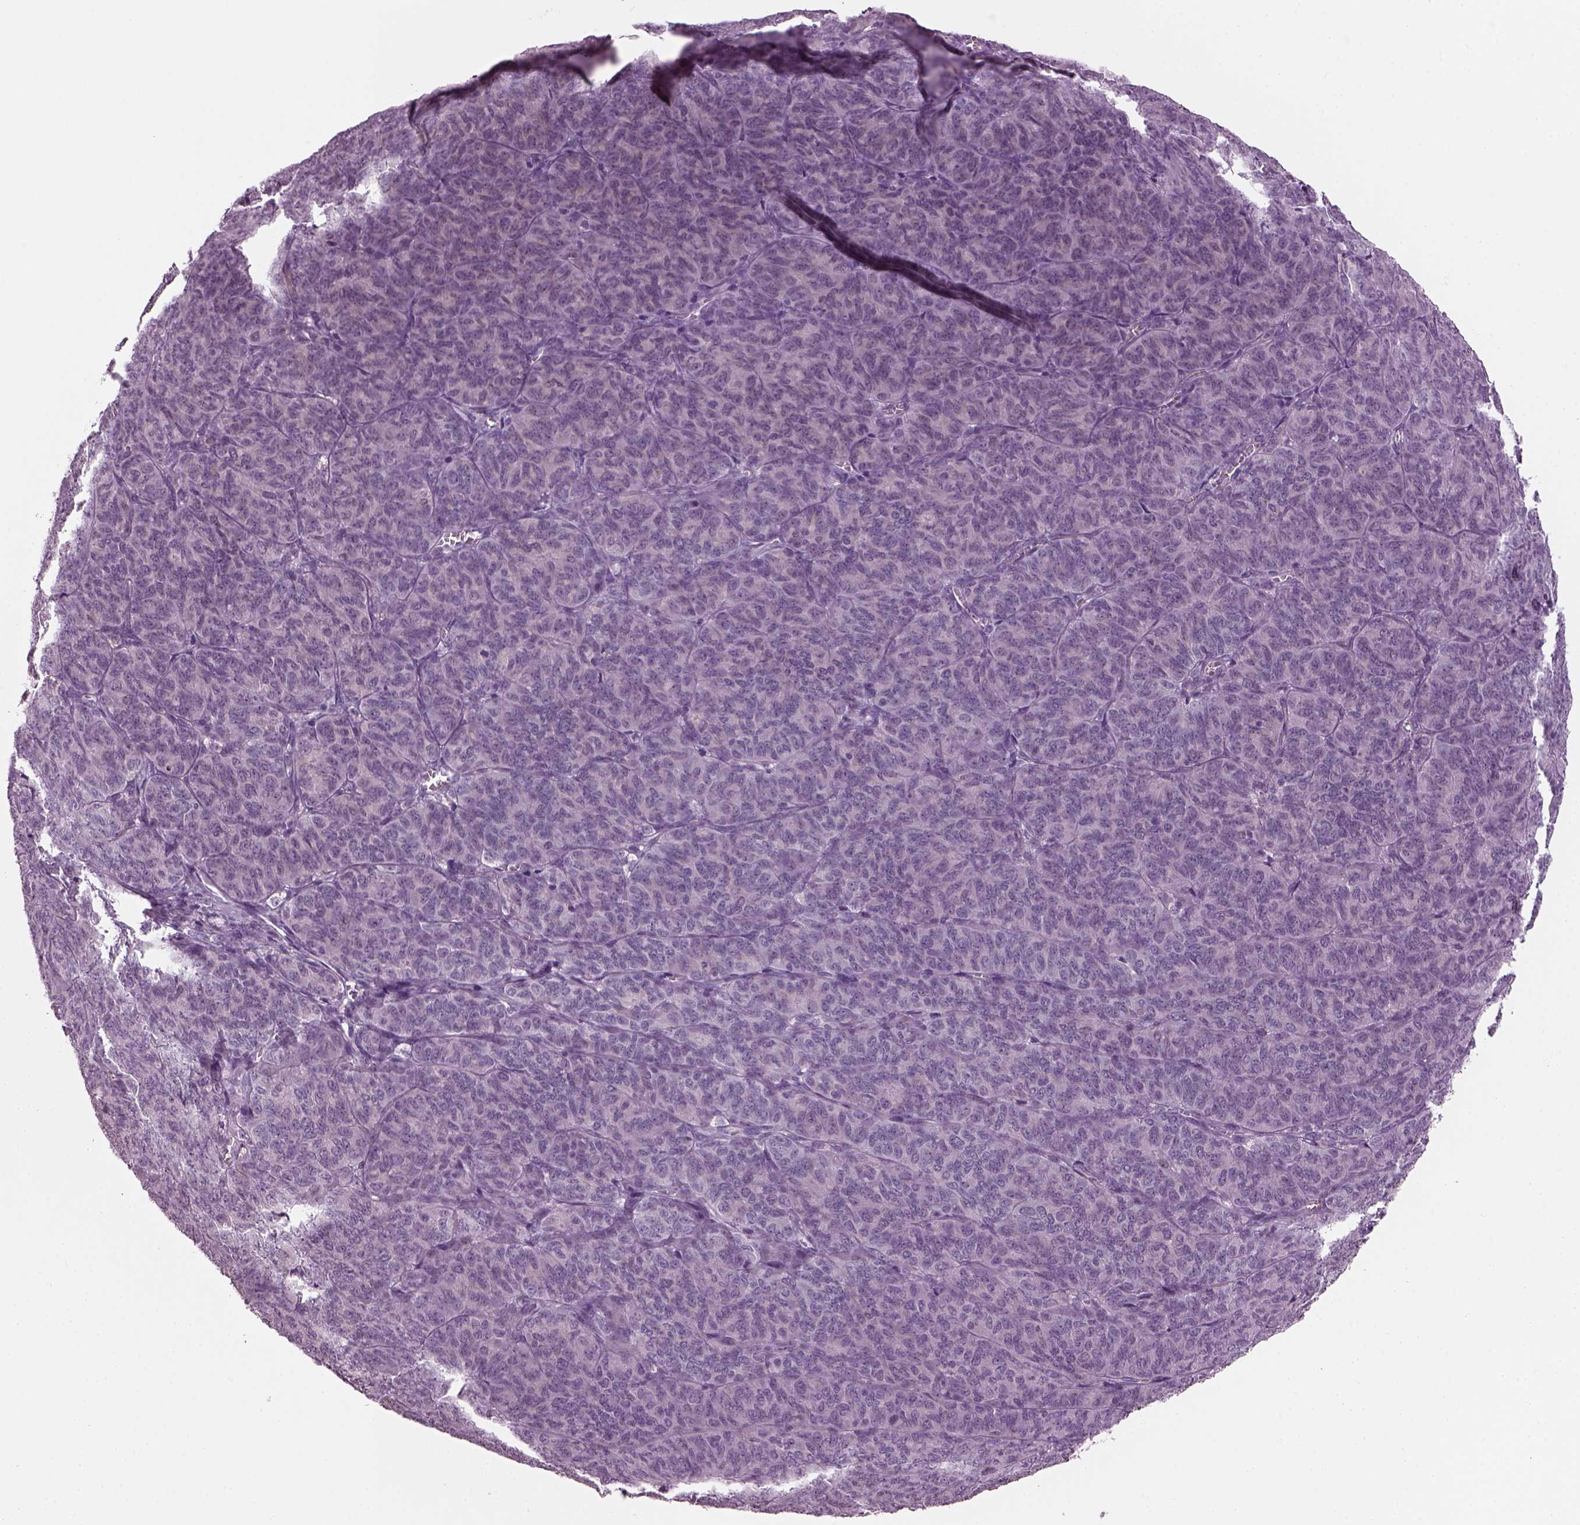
{"staining": {"intensity": "negative", "quantity": "none", "location": "none"}, "tissue": "ovarian cancer", "cell_type": "Tumor cells", "image_type": "cancer", "snomed": [{"axis": "morphology", "description": "Carcinoma, endometroid"}, {"axis": "topography", "description": "Ovary"}], "caption": "Tumor cells are negative for brown protein staining in endometroid carcinoma (ovarian).", "gene": "PRR9", "patient": {"sex": "female", "age": 80}}